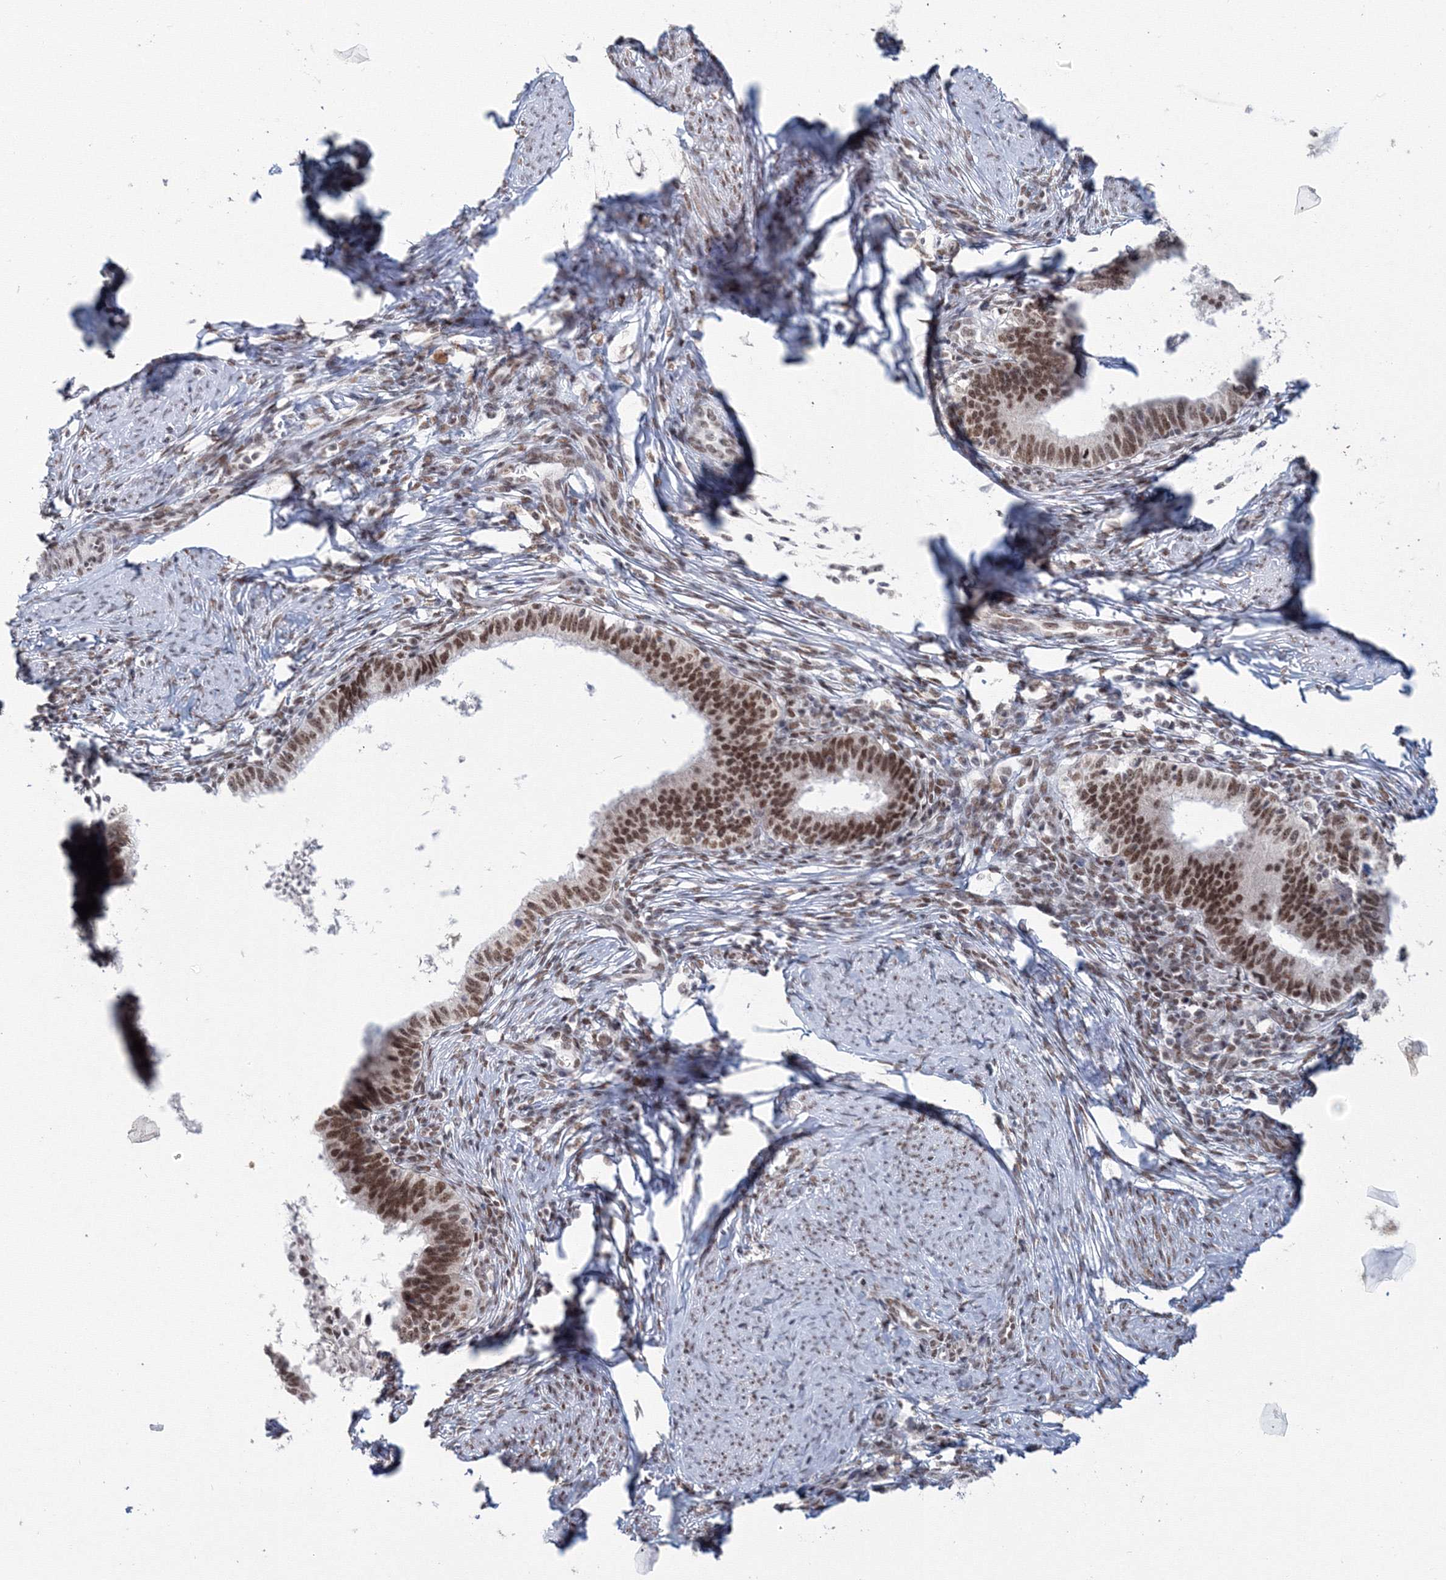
{"staining": {"intensity": "moderate", "quantity": ">75%", "location": "nuclear"}, "tissue": "cervical cancer", "cell_type": "Tumor cells", "image_type": "cancer", "snomed": [{"axis": "morphology", "description": "Adenocarcinoma, NOS"}, {"axis": "topography", "description": "Cervix"}], "caption": "DAB immunohistochemical staining of cervical adenocarcinoma reveals moderate nuclear protein staining in about >75% of tumor cells.", "gene": "SF3B6", "patient": {"sex": "female", "age": 36}}